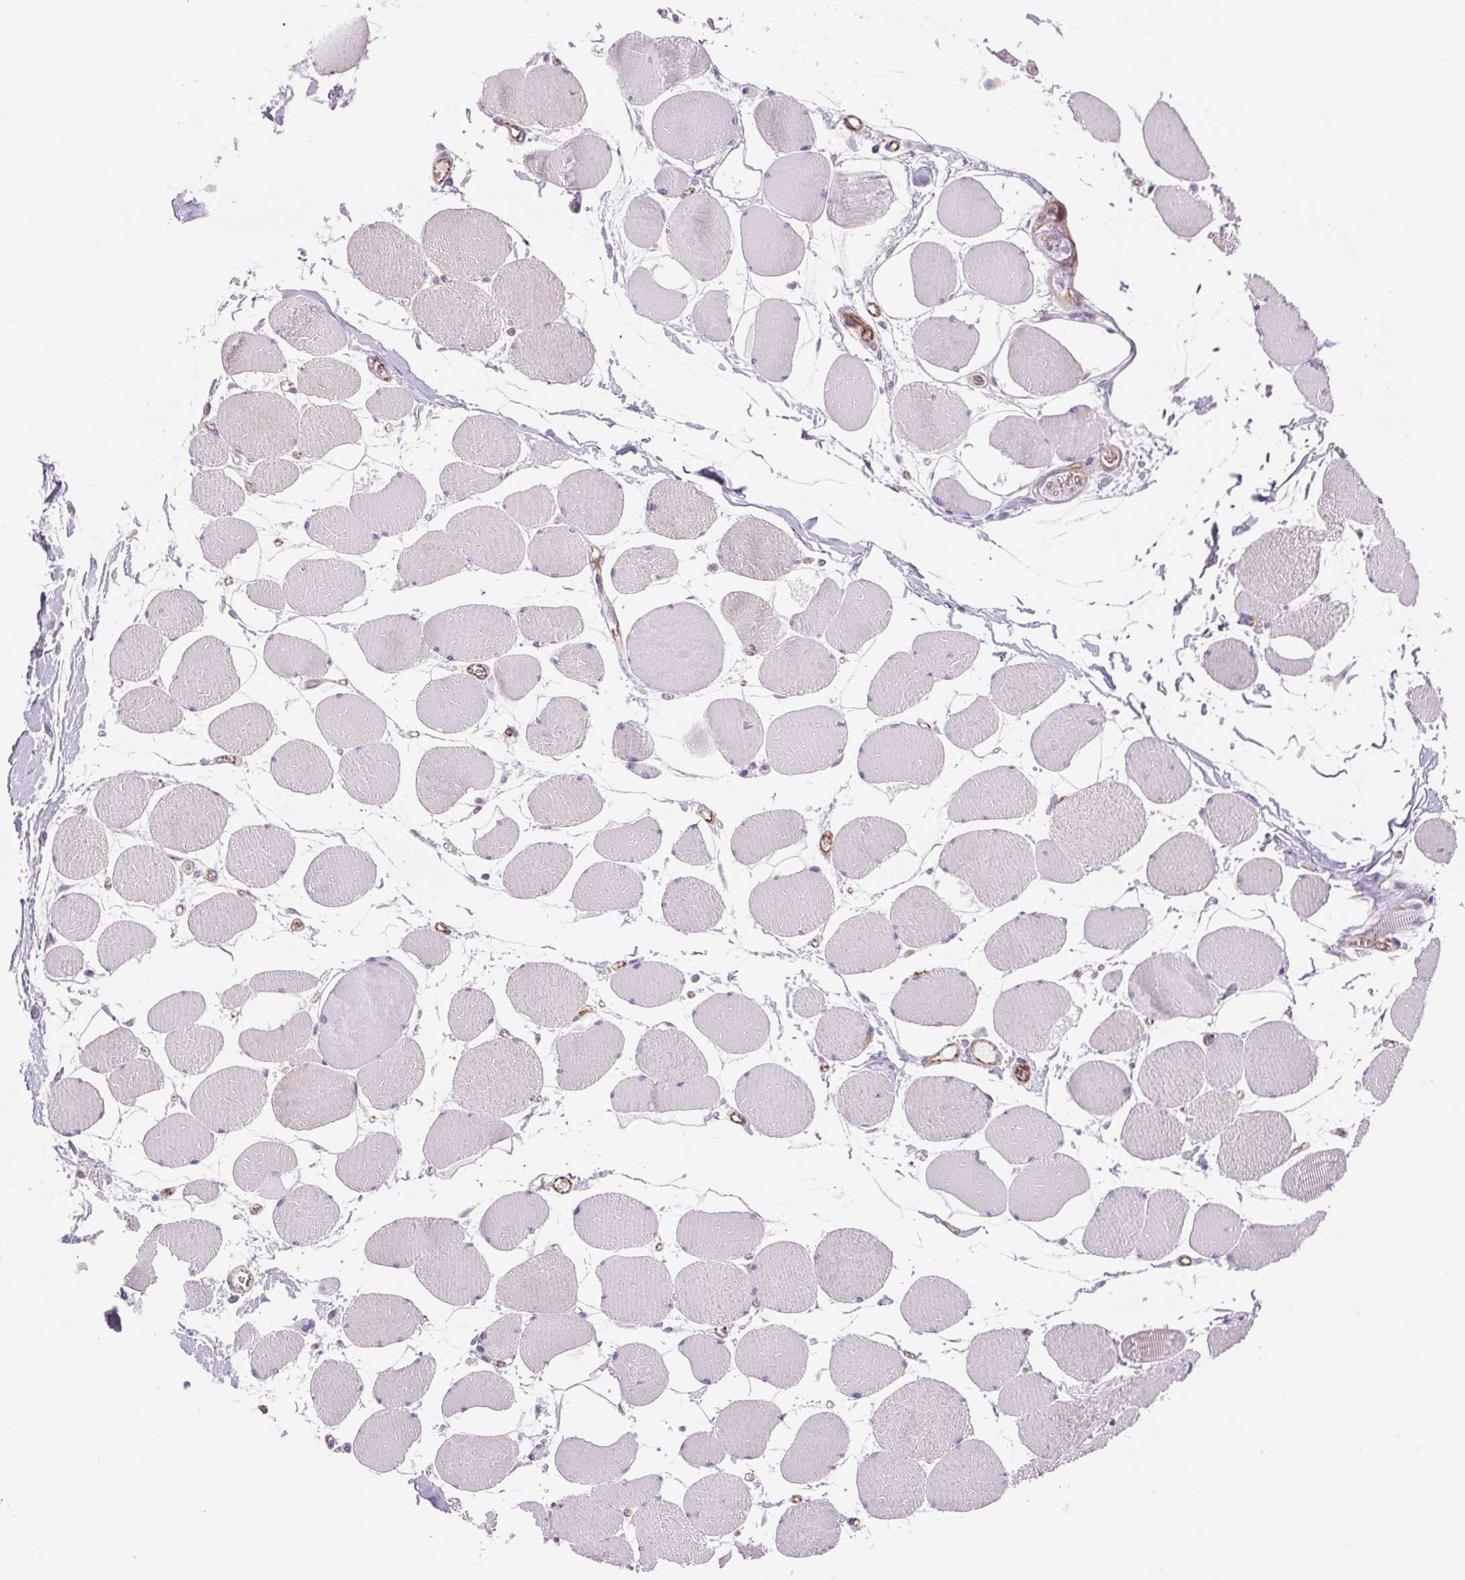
{"staining": {"intensity": "negative", "quantity": "none", "location": "none"}, "tissue": "skeletal muscle", "cell_type": "Myocytes", "image_type": "normal", "snomed": [{"axis": "morphology", "description": "Normal tissue, NOS"}, {"axis": "topography", "description": "Skeletal muscle"}], "caption": "Myocytes show no significant protein expression in normal skeletal muscle. (Brightfield microscopy of DAB (3,3'-diaminobenzidine) IHC at high magnification).", "gene": "DIXDC1", "patient": {"sex": "female", "age": 75}}